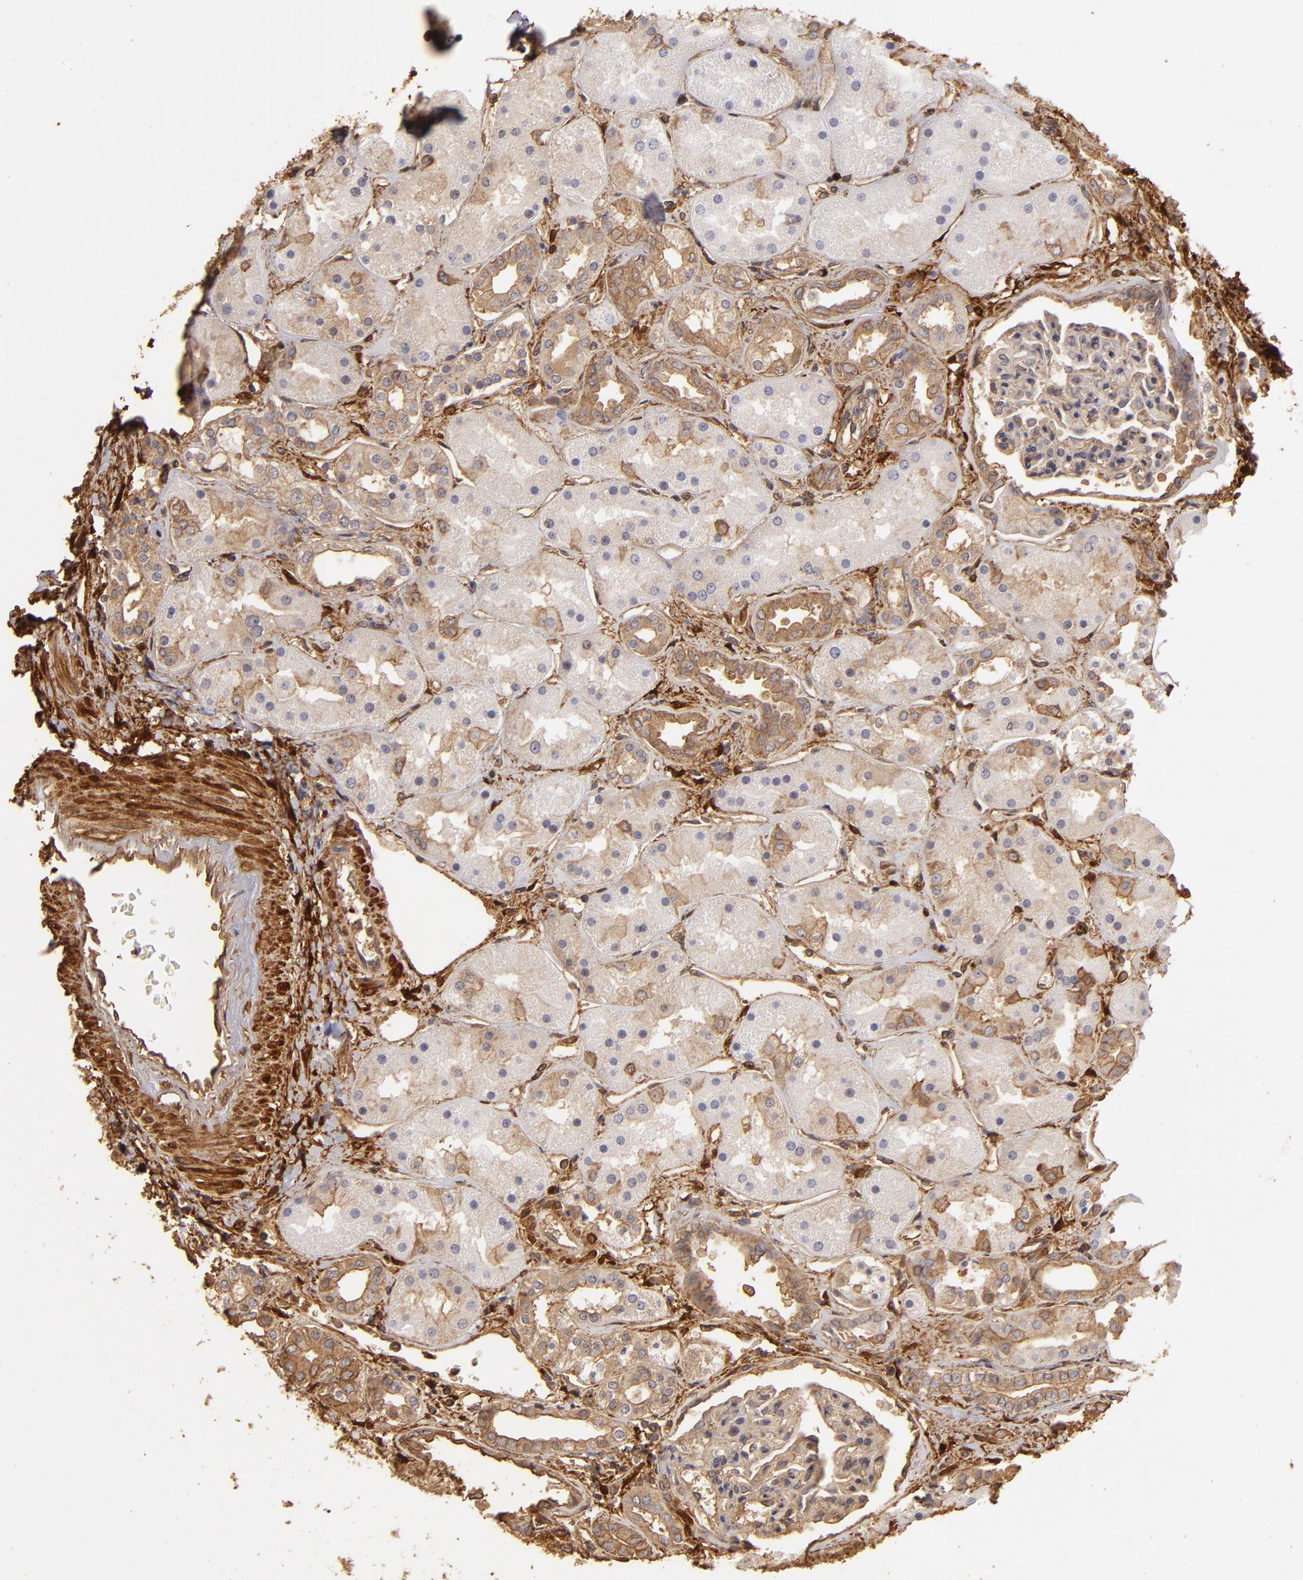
{"staining": {"intensity": "weak", "quantity": ">75%", "location": "cytoplasmic/membranous"}, "tissue": "kidney", "cell_type": "Cells in glomeruli", "image_type": "normal", "snomed": [{"axis": "morphology", "description": "Normal tissue, NOS"}, {"axis": "topography", "description": "Kidney"}], "caption": "Cells in glomeruli exhibit low levels of weak cytoplasmic/membranous positivity in about >75% of cells in benign human kidney.", "gene": "HSPB6", "patient": {"sex": "male", "age": 28}}